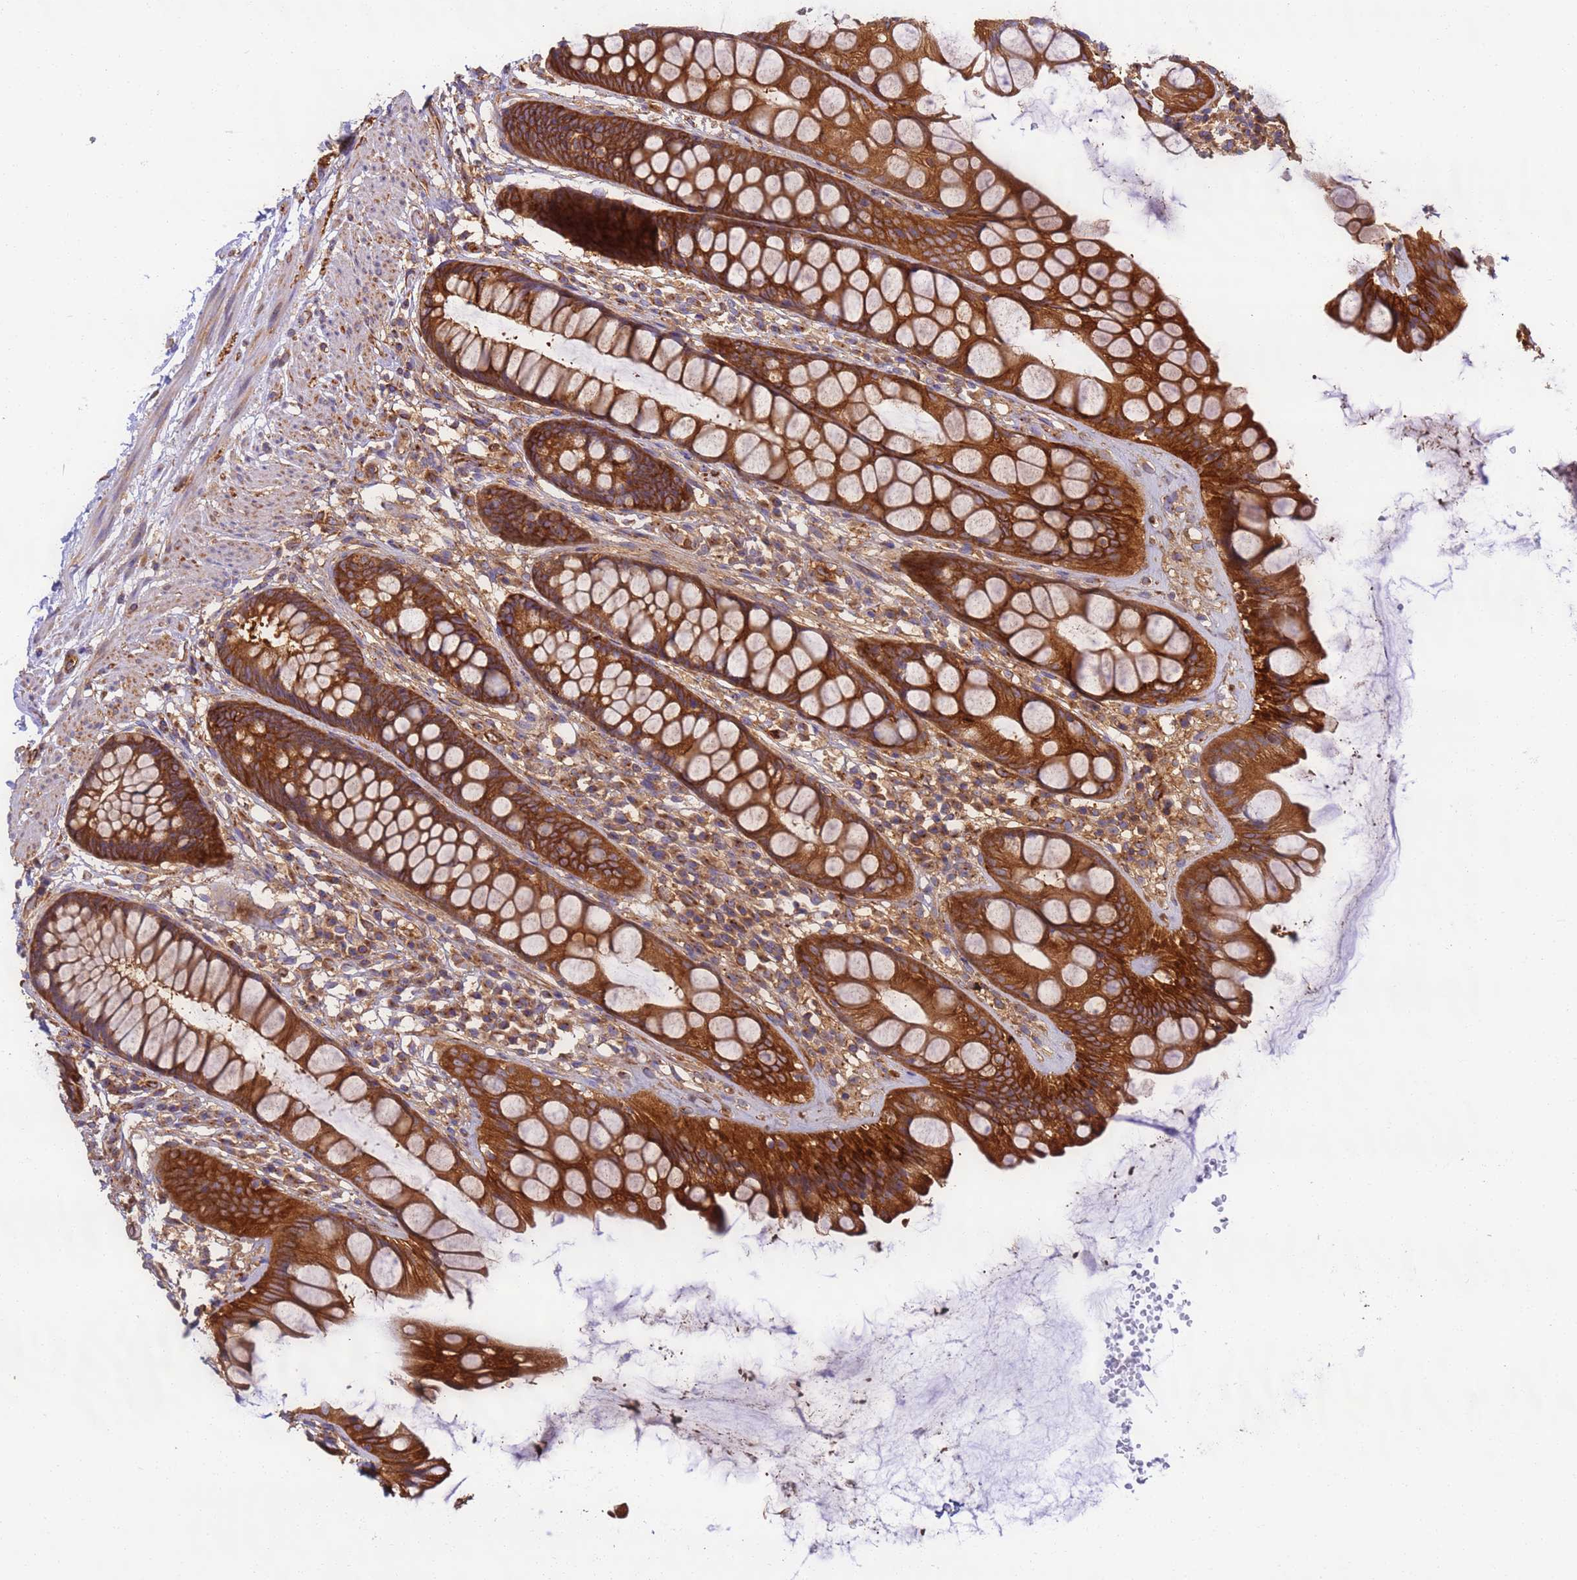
{"staining": {"intensity": "strong", "quantity": ">75%", "location": "cytoplasmic/membranous"}, "tissue": "rectum", "cell_type": "Glandular cells", "image_type": "normal", "snomed": [{"axis": "morphology", "description": "Normal tissue, NOS"}, {"axis": "topography", "description": "Rectum"}], "caption": "Immunohistochemistry of benign rectum exhibits high levels of strong cytoplasmic/membranous positivity in about >75% of glandular cells.", "gene": "DYNC1I2", "patient": {"sex": "male", "age": 74}}